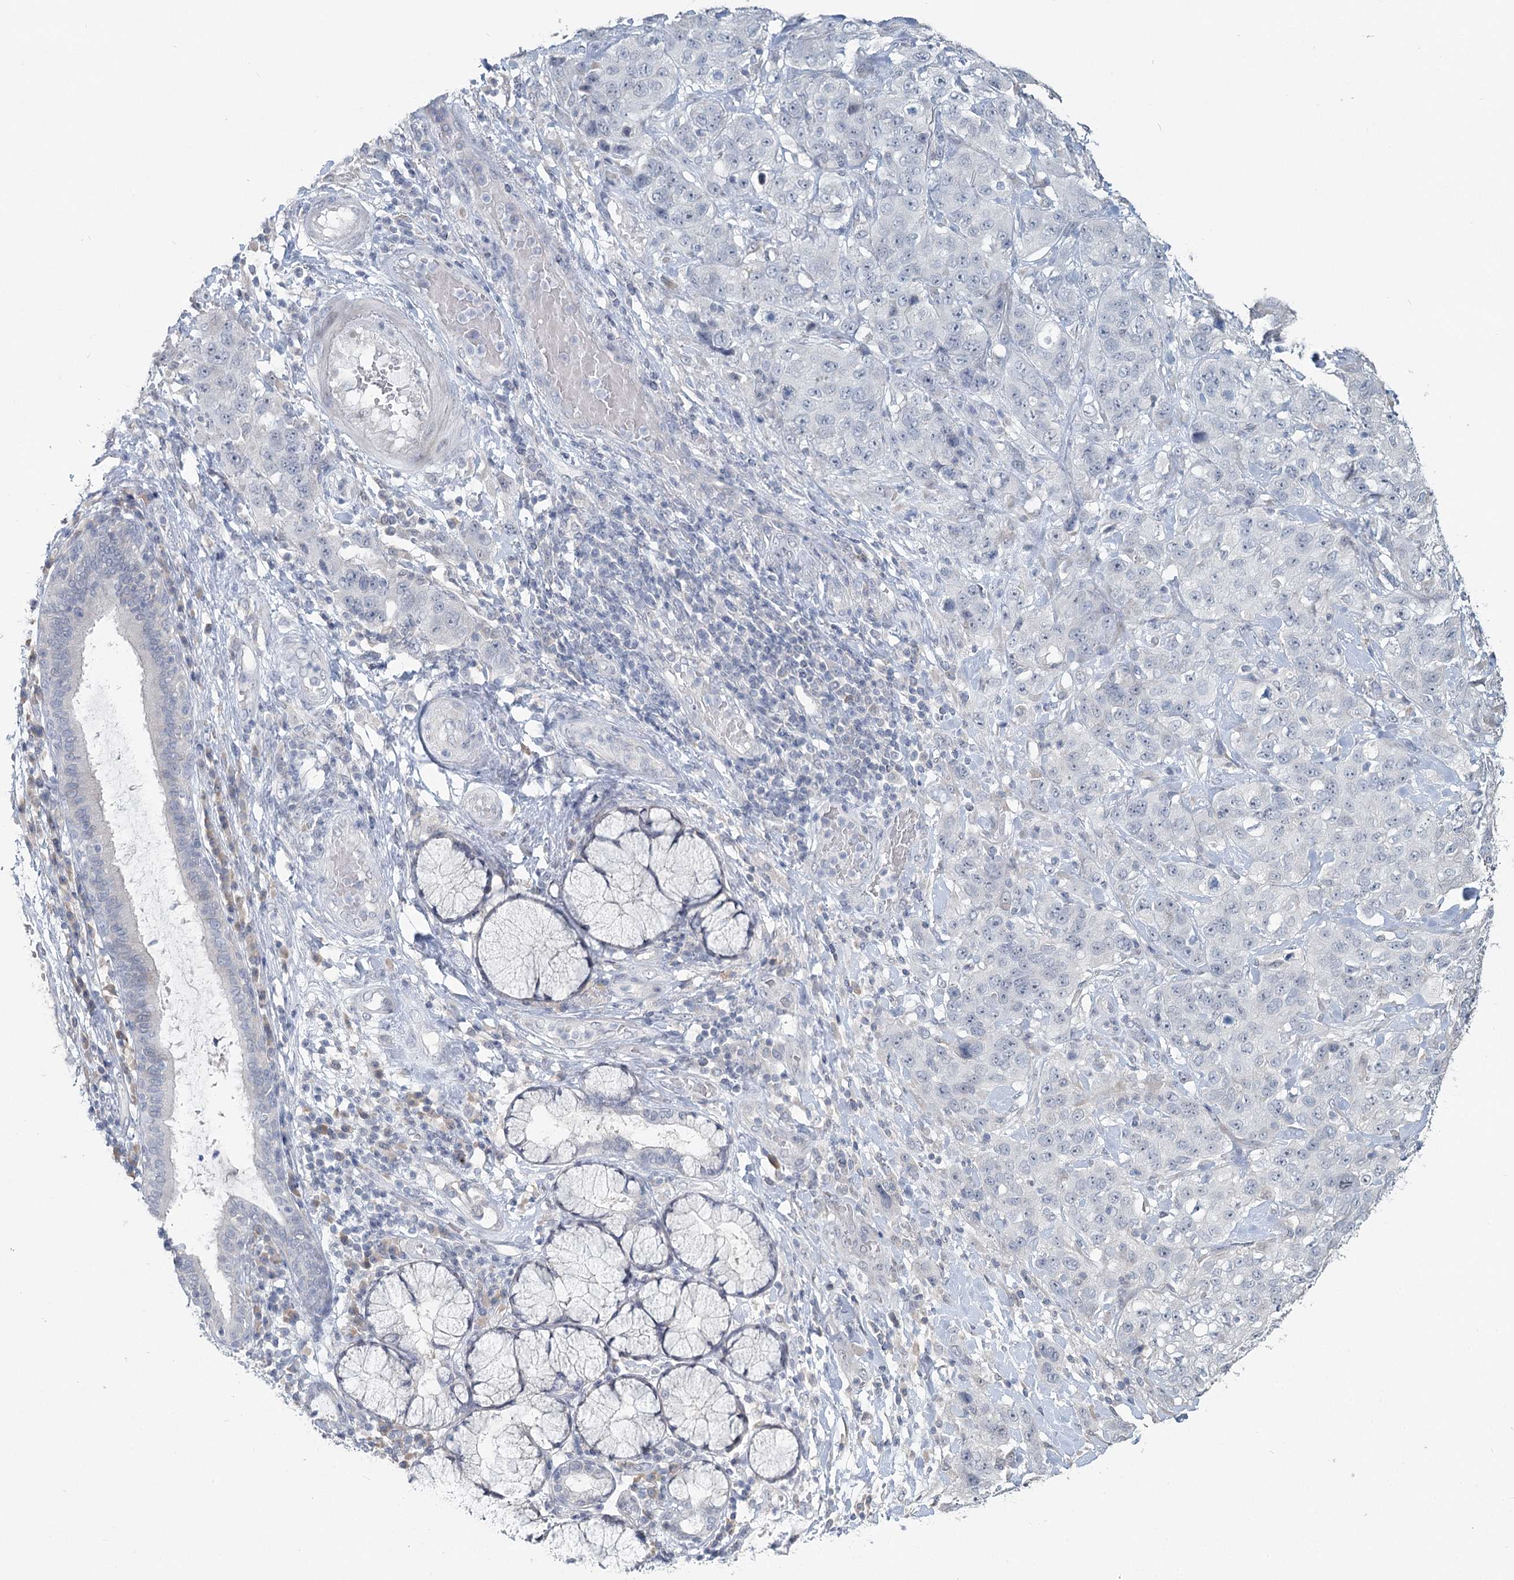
{"staining": {"intensity": "negative", "quantity": "none", "location": "none"}, "tissue": "stomach cancer", "cell_type": "Tumor cells", "image_type": "cancer", "snomed": [{"axis": "morphology", "description": "Adenocarcinoma, NOS"}, {"axis": "topography", "description": "Stomach"}], "caption": "DAB immunohistochemical staining of human stomach cancer (adenocarcinoma) displays no significant staining in tumor cells.", "gene": "SLC9A3", "patient": {"sex": "male", "age": 48}}